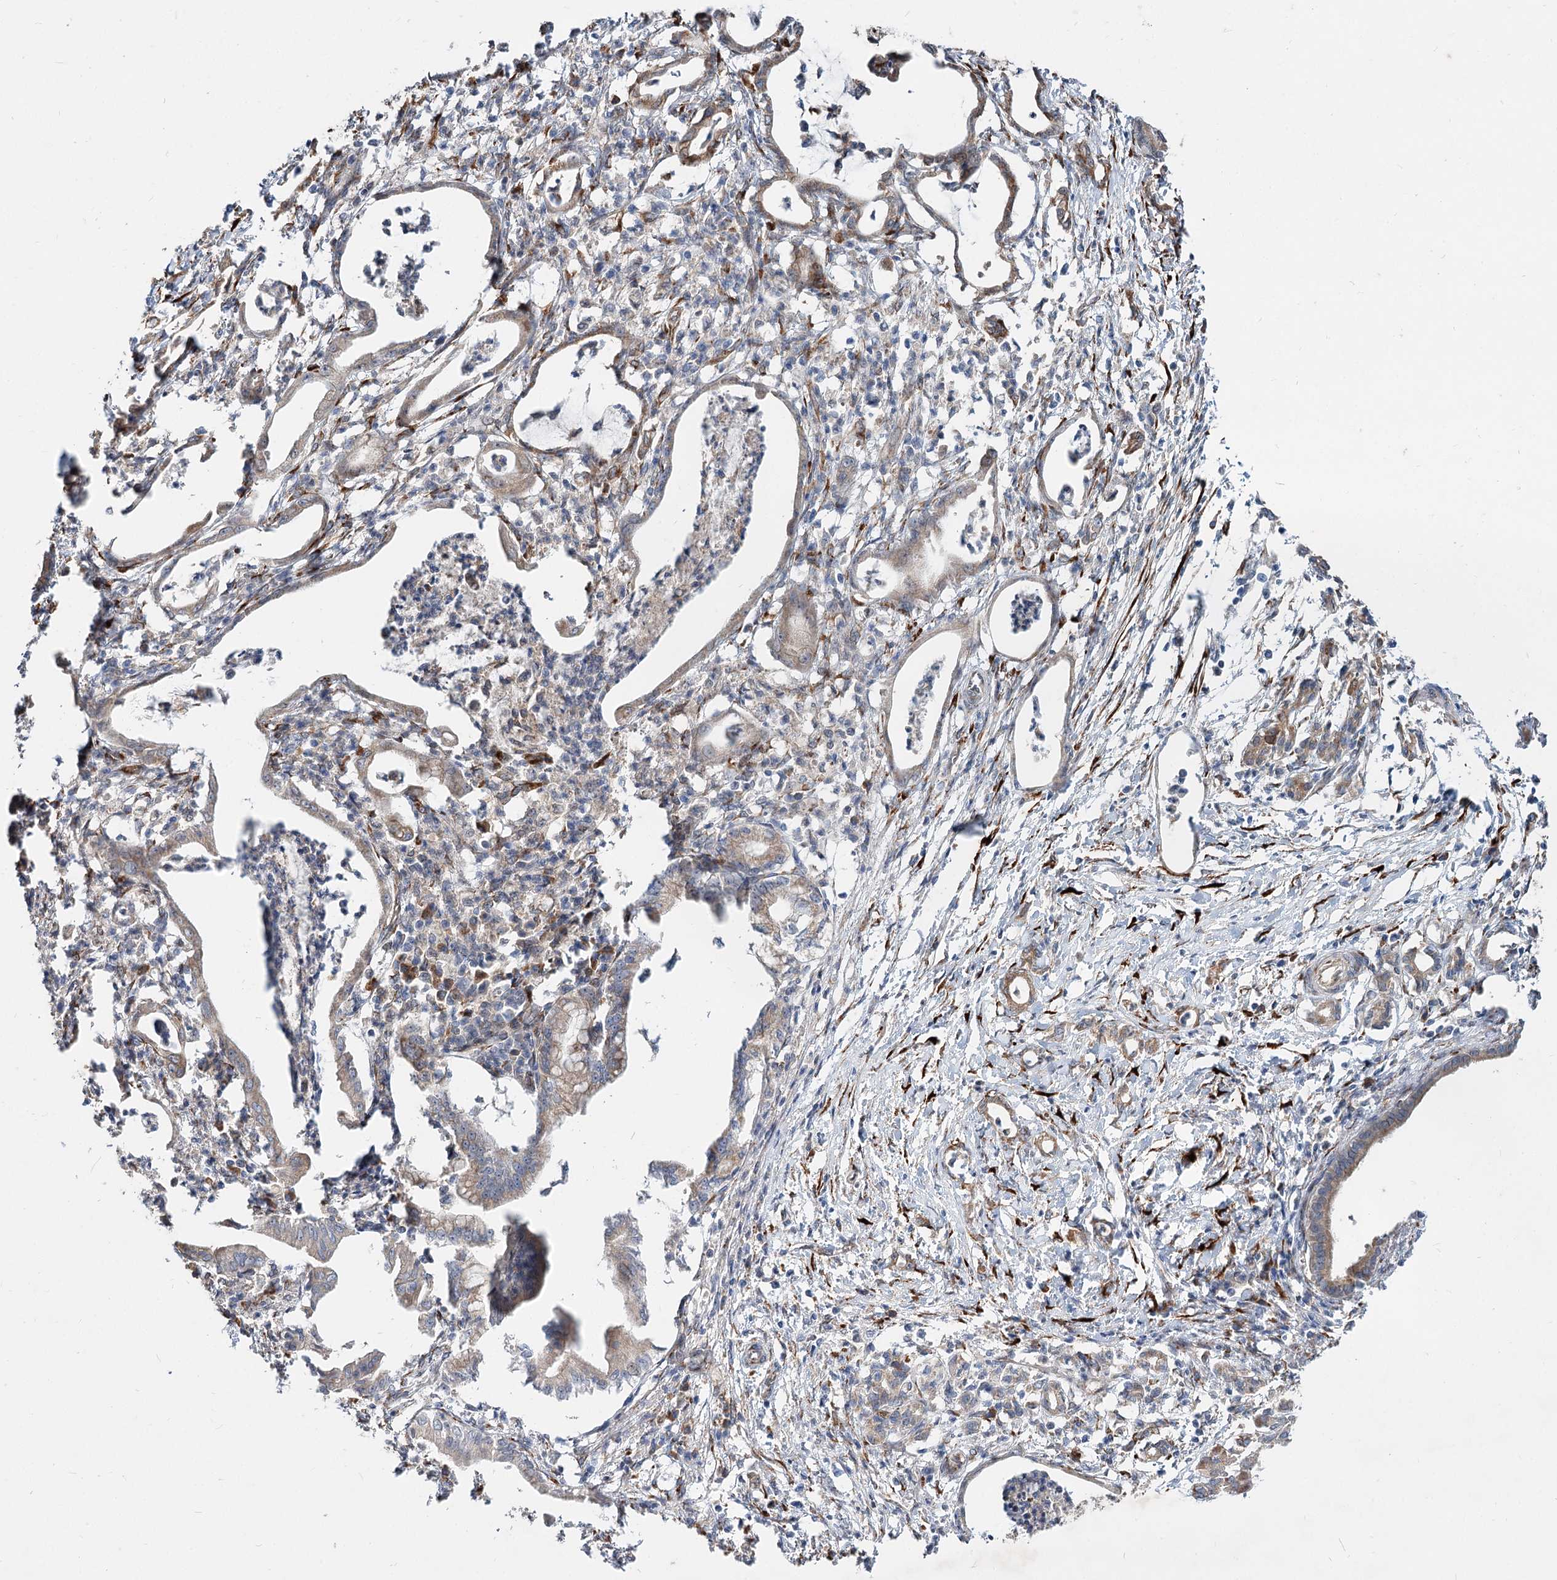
{"staining": {"intensity": "weak", "quantity": "25%-75%", "location": "cytoplasmic/membranous"}, "tissue": "pancreatic cancer", "cell_type": "Tumor cells", "image_type": "cancer", "snomed": [{"axis": "morphology", "description": "Adenocarcinoma, NOS"}, {"axis": "topography", "description": "Pancreas"}], "caption": "A brown stain highlights weak cytoplasmic/membranous staining of a protein in pancreatic cancer tumor cells.", "gene": "SPART", "patient": {"sex": "female", "age": 55}}